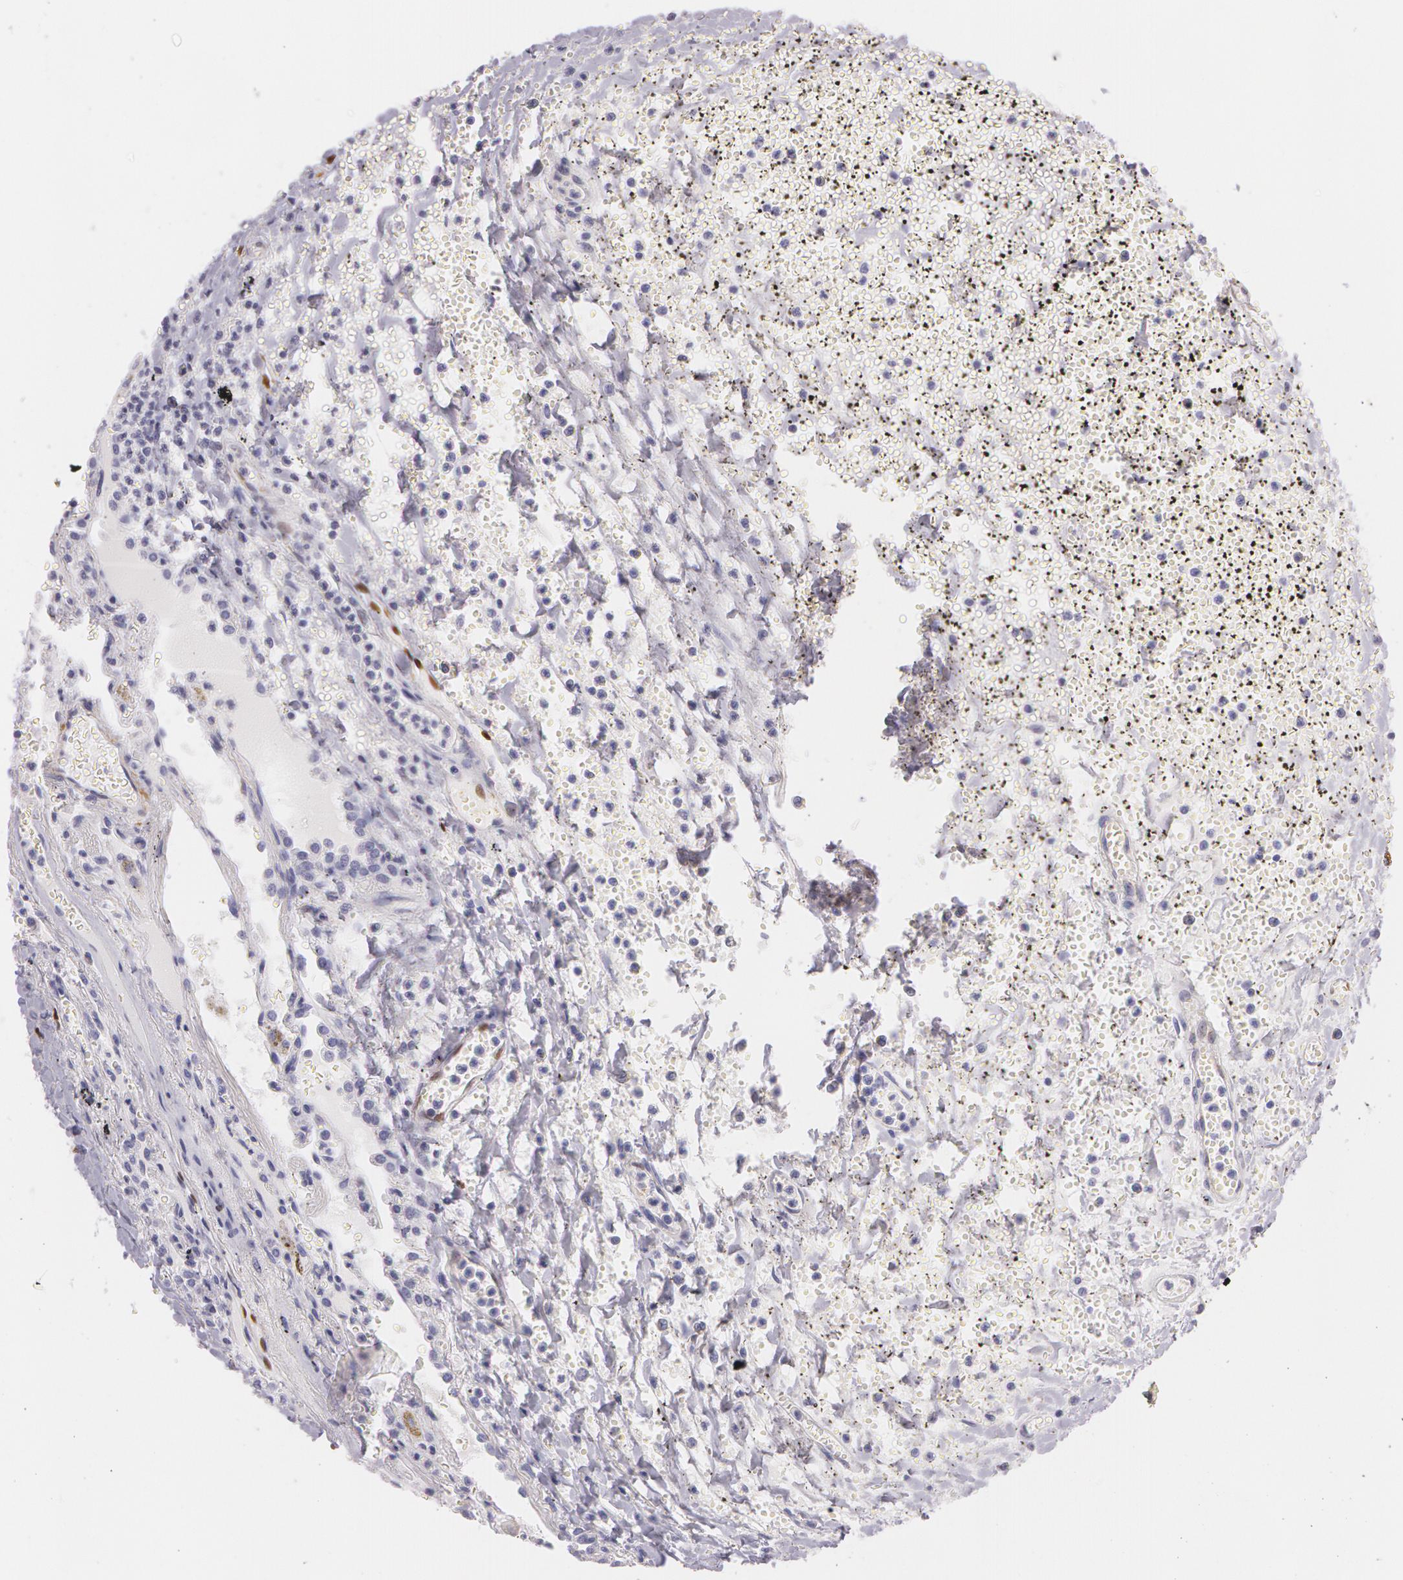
{"staining": {"intensity": "negative", "quantity": "none", "location": "none"}, "tissue": "carcinoid", "cell_type": "Tumor cells", "image_type": "cancer", "snomed": [{"axis": "morphology", "description": "Carcinoid, malignant, NOS"}, {"axis": "topography", "description": "Bronchus"}], "caption": "A histopathology image of malignant carcinoid stained for a protein reveals no brown staining in tumor cells. (Stains: DAB (3,3'-diaminobenzidine) immunohistochemistry with hematoxylin counter stain, Microscopy: brightfield microscopy at high magnification).", "gene": "SNCG", "patient": {"sex": "male", "age": 55}}